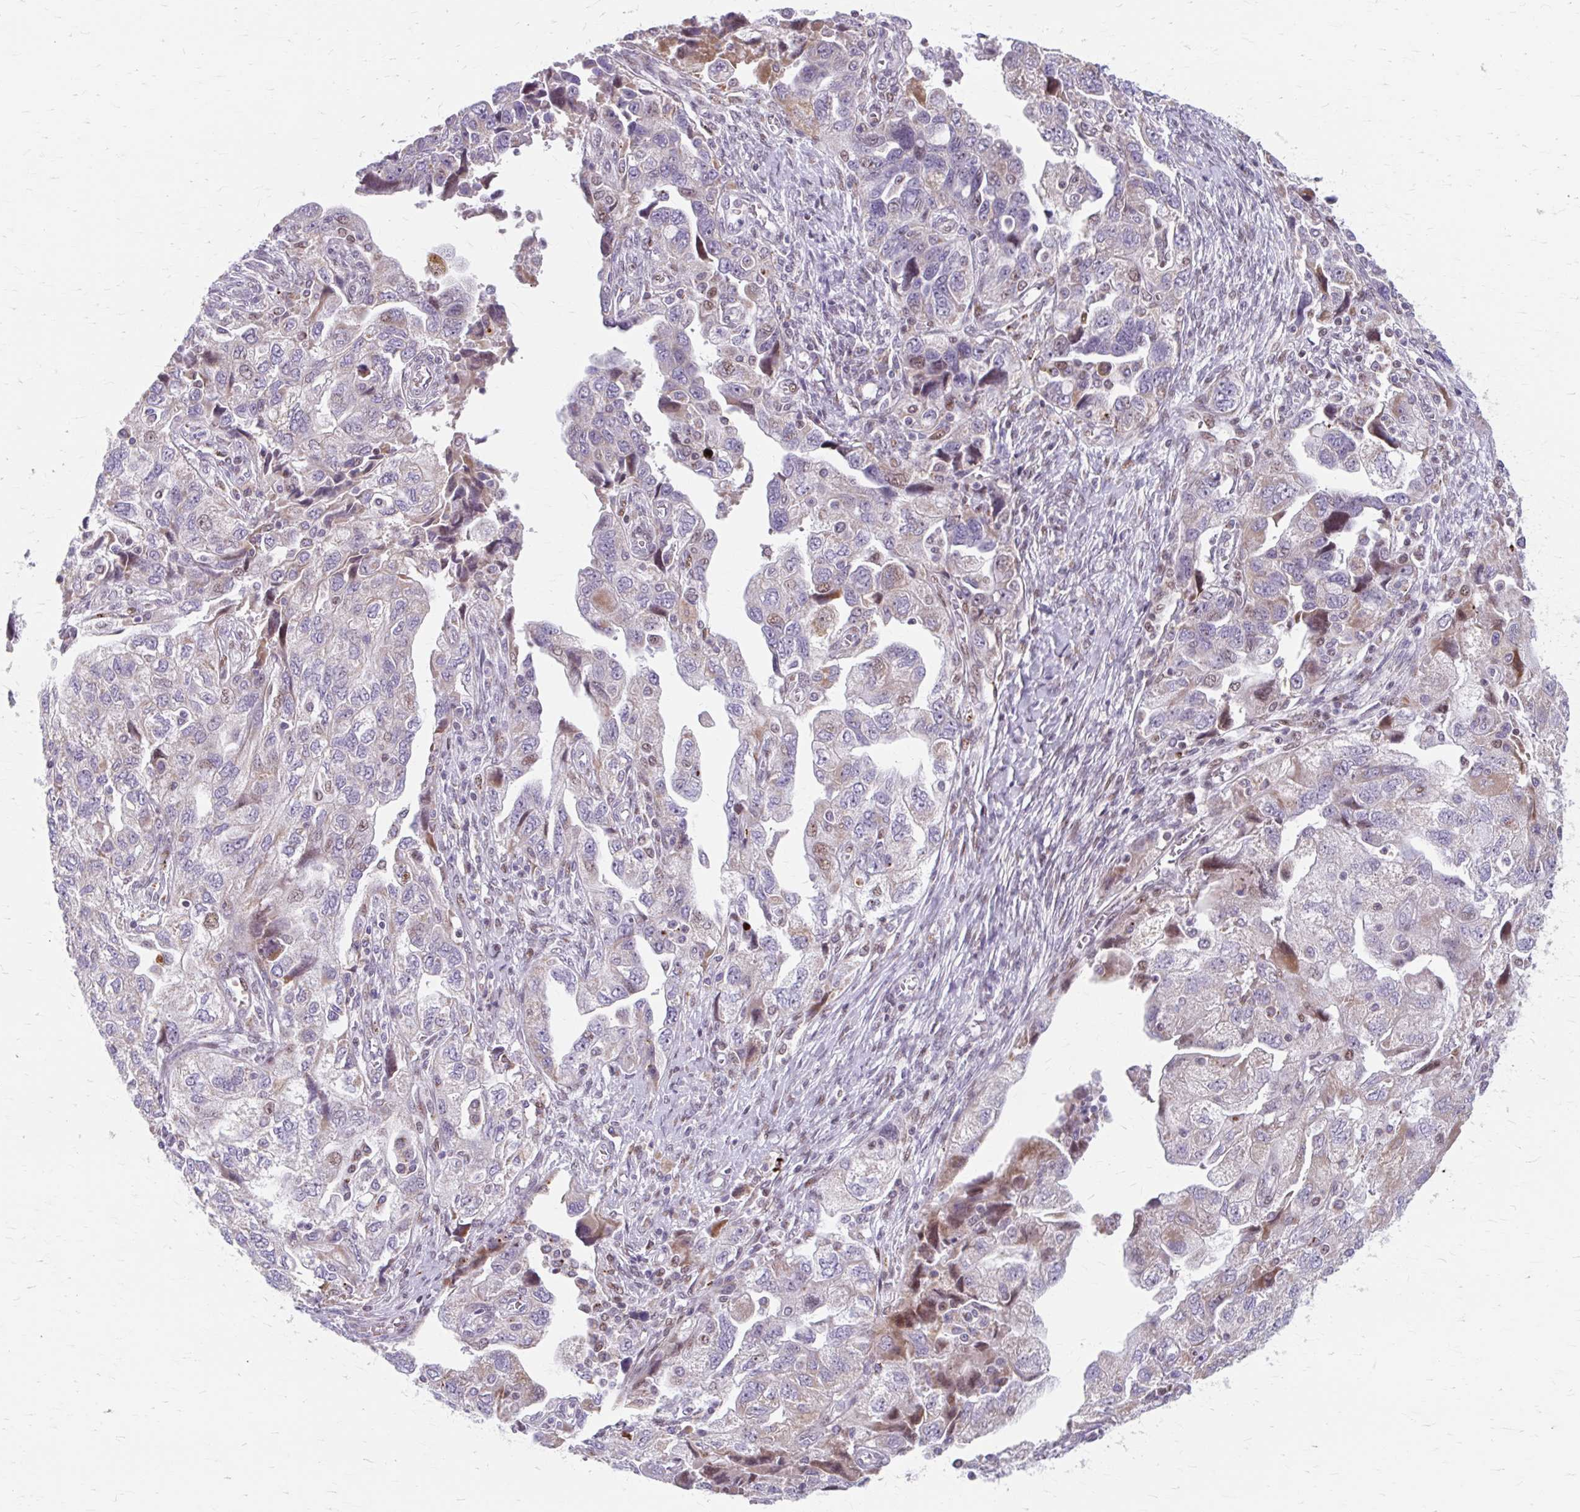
{"staining": {"intensity": "moderate", "quantity": "<25%", "location": "cytoplasmic/membranous,nuclear"}, "tissue": "ovarian cancer", "cell_type": "Tumor cells", "image_type": "cancer", "snomed": [{"axis": "morphology", "description": "Carcinoma, NOS"}, {"axis": "morphology", "description": "Cystadenocarcinoma, serous, NOS"}, {"axis": "topography", "description": "Ovary"}], "caption": "Immunohistochemistry image of neoplastic tissue: ovarian cancer (serous cystadenocarcinoma) stained using immunohistochemistry displays low levels of moderate protein expression localized specifically in the cytoplasmic/membranous and nuclear of tumor cells, appearing as a cytoplasmic/membranous and nuclear brown color.", "gene": "BEAN1", "patient": {"sex": "female", "age": 69}}